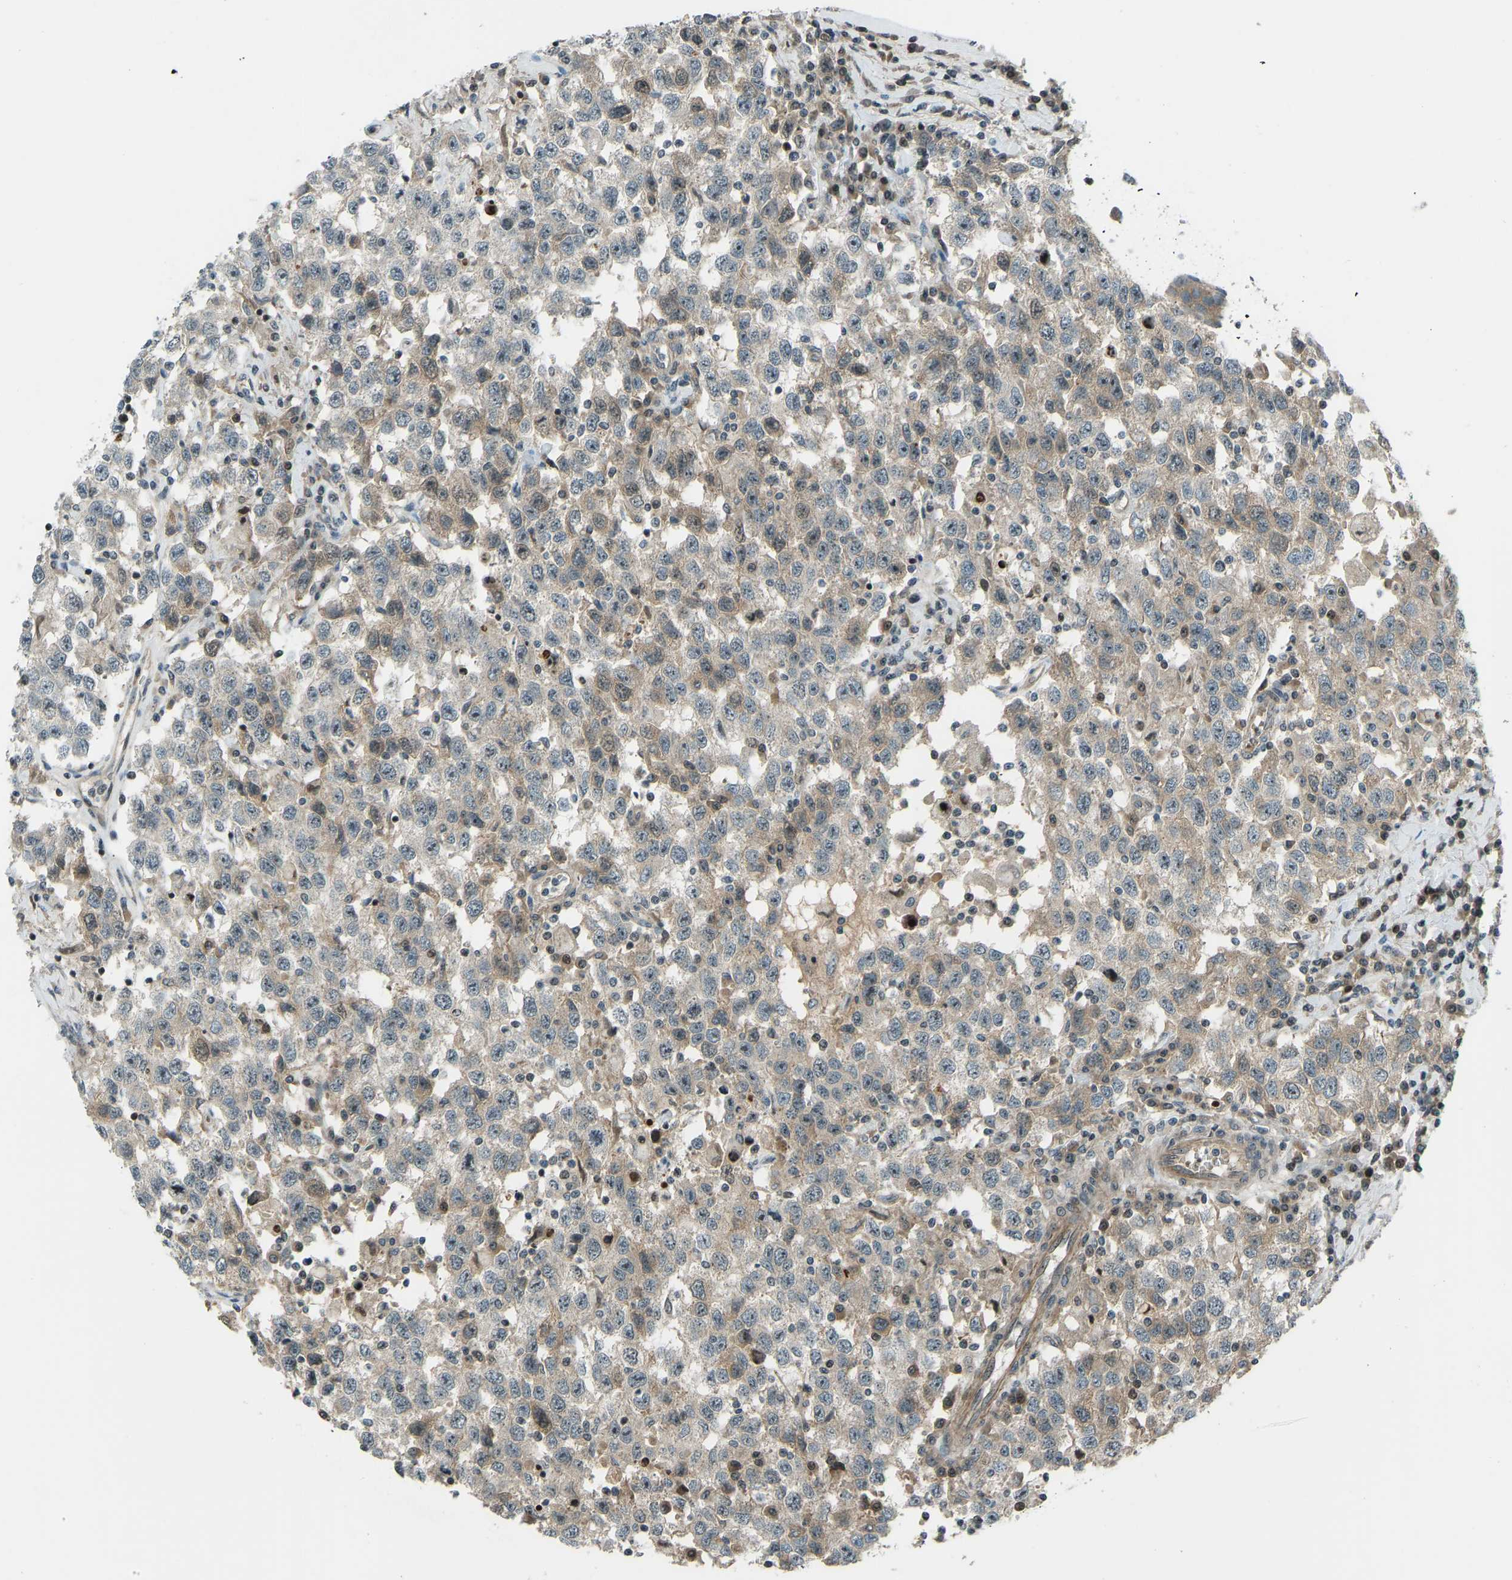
{"staining": {"intensity": "moderate", "quantity": ">75%", "location": "cytoplasmic/membranous"}, "tissue": "testis cancer", "cell_type": "Tumor cells", "image_type": "cancer", "snomed": [{"axis": "morphology", "description": "Seminoma, NOS"}, {"axis": "topography", "description": "Testis"}], "caption": "This is a histology image of immunohistochemistry staining of testis cancer, which shows moderate staining in the cytoplasmic/membranous of tumor cells.", "gene": "SVOPL", "patient": {"sex": "male", "age": 41}}